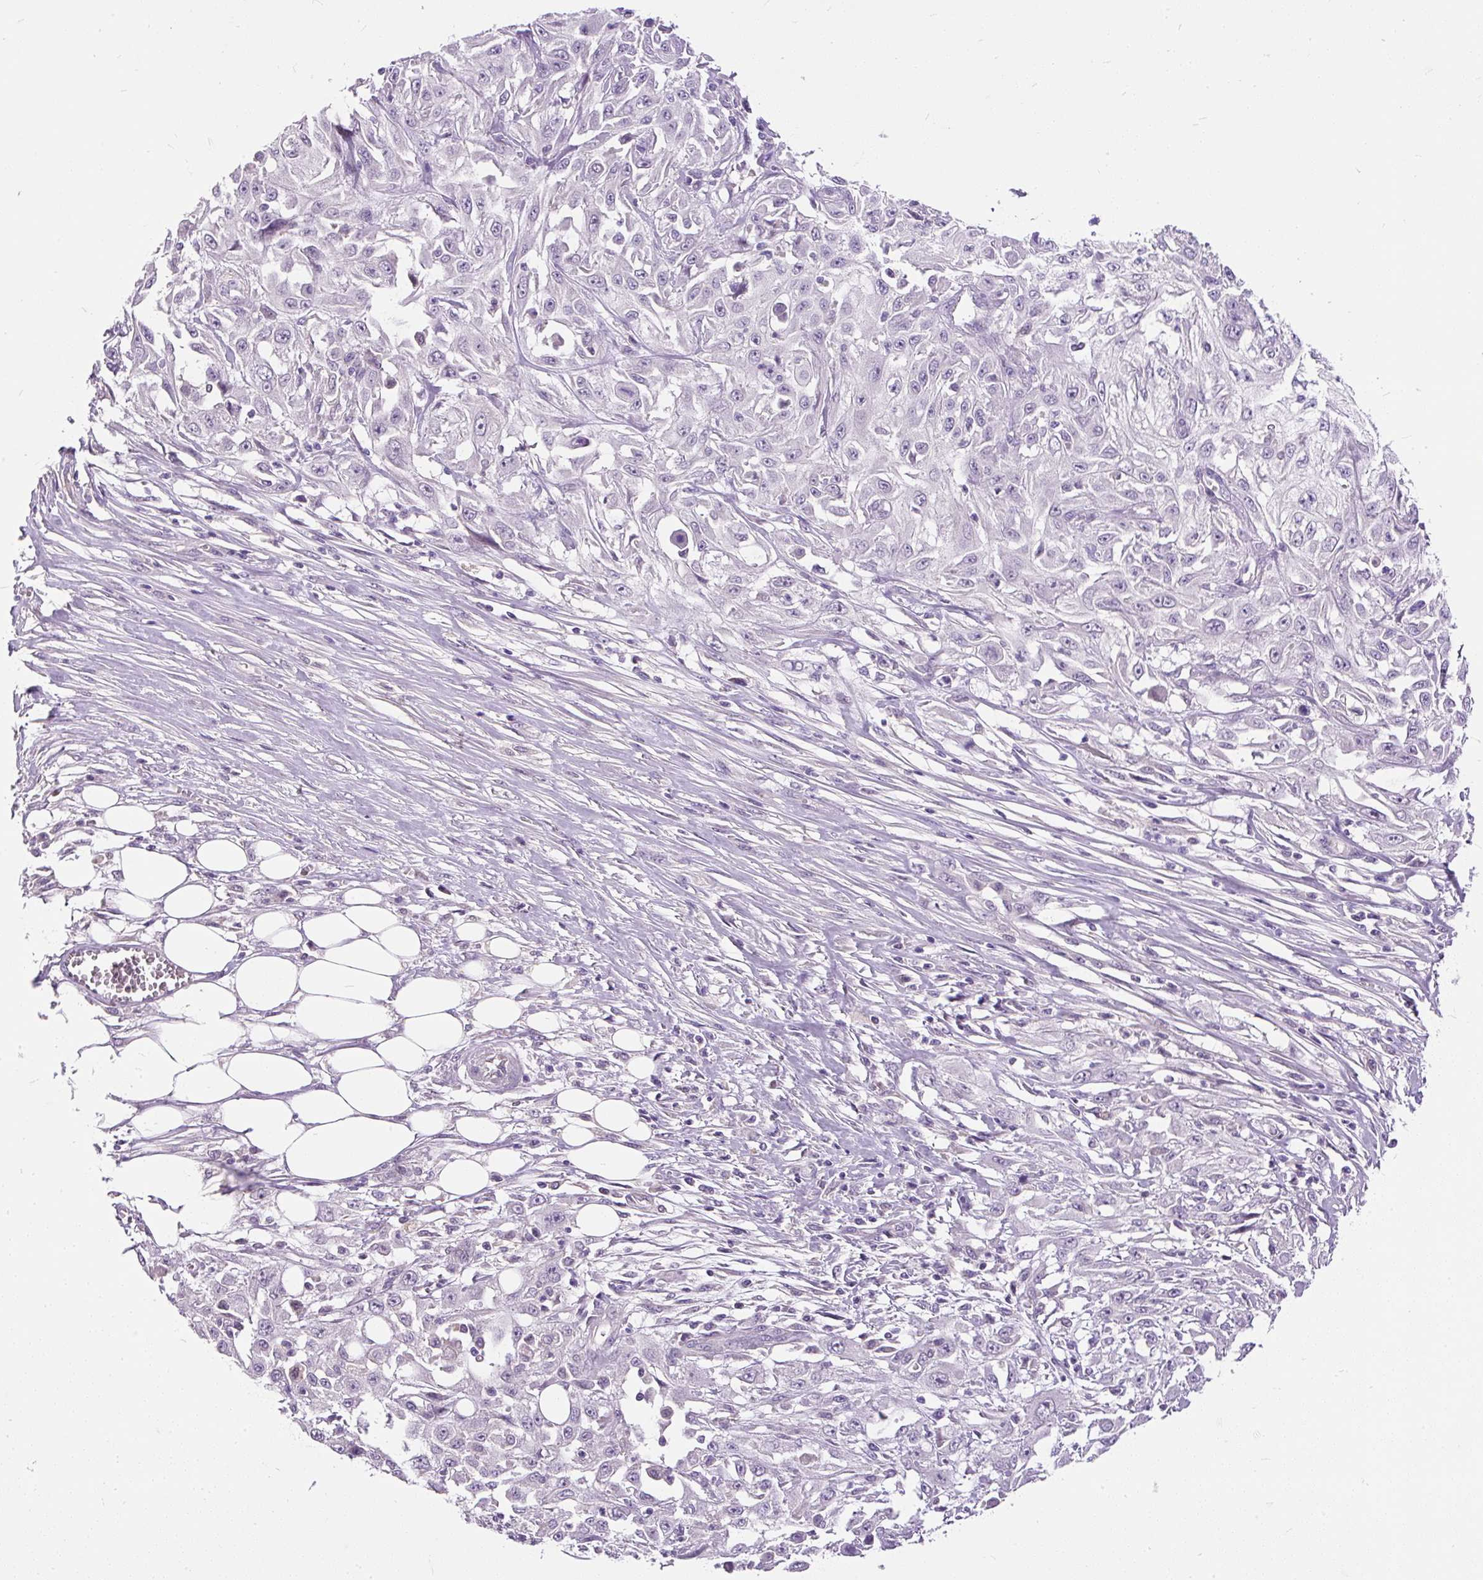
{"staining": {"intensity": "negative", "quantity": "none", "location": "none"}, "tissue": "skin cancer", "cell_type": "Tumor cells", "image_type": "cancer", "snomed": [{"axis": "morphology", "description": "Squamous cell carcinoma, NOS"}, {"axis": "morphology", "description": "Squamous cell carcinoma, metastatic, NOS"}, {"axis": "topography", "description": "Skin"}, {"axis": "topography", "description": "Lymph node"}], "caption": "High power microscopy histopathology image of an immunohistochemistry histopathology image of skin squamous cell carcinoma, revealing no significant staining in tumor cells. (DAB (3,3'-diaminobenzidine) immunohistochemistry with hematoxylin counter stain).", "gene": "KRTAP20-3", "patient": {"sex": "male", "age": 75}}